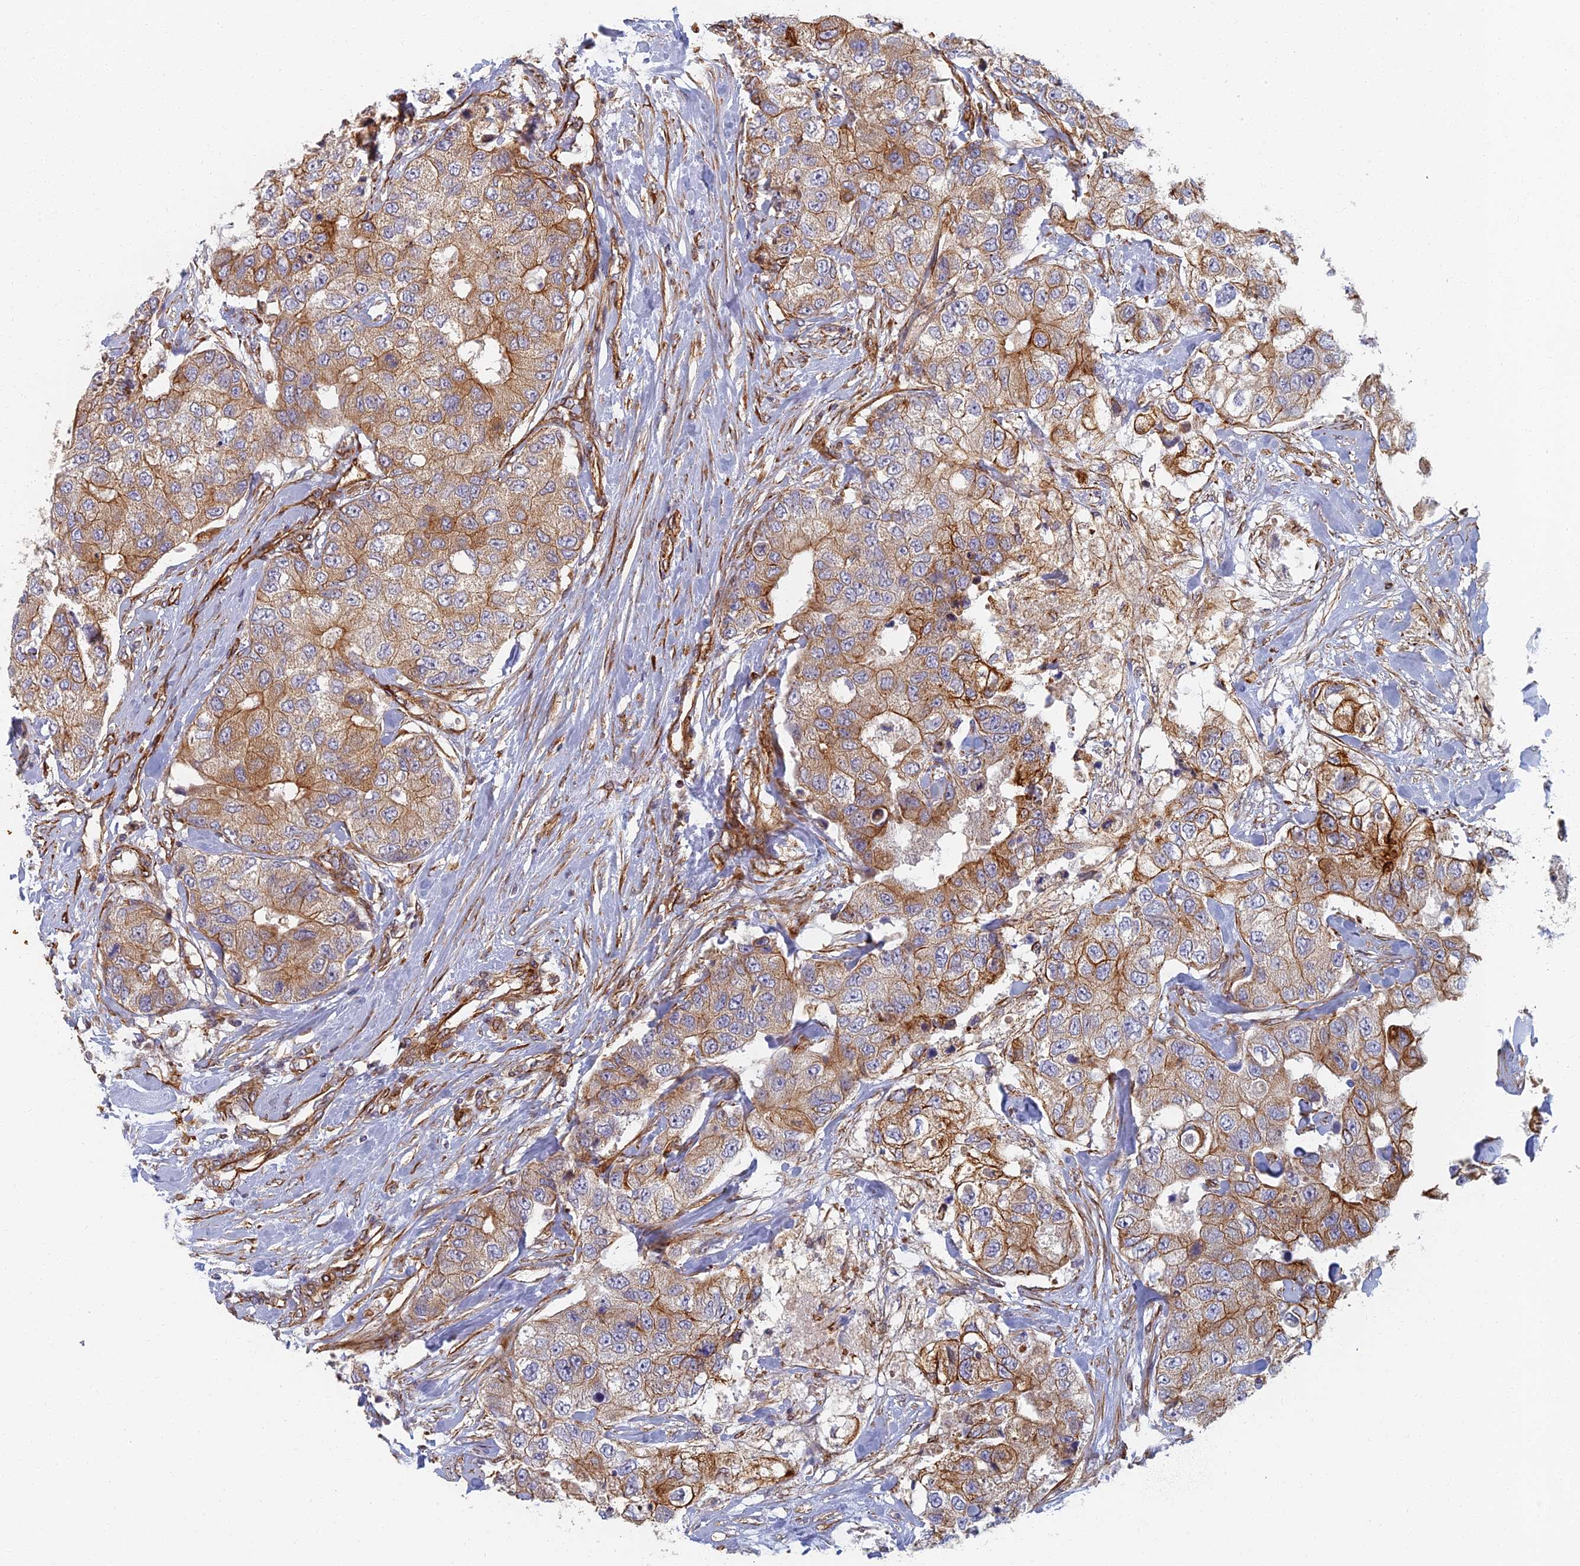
{"staining": {"intensity": "moderate", "quantity": ">75%", "location": "cytoplasmic/membranous"}, "tissue": "breast cancer", "cell_type": "Tumor cells", "image_type": "cancer", "snomed": [{"axis": "morphology", "description": "Duct carcinoma"}, {"axis": "topography", "description": "Breast"}], "caption": "Protein expression analysis of breast cancer (infiltrating ductal carcinoma) shows moderate cytoplasmic/membranous staining in approximately >75% of tumor cells.", "gene": "ABCB10", "patient": {"sex": "female", "age": 62}}